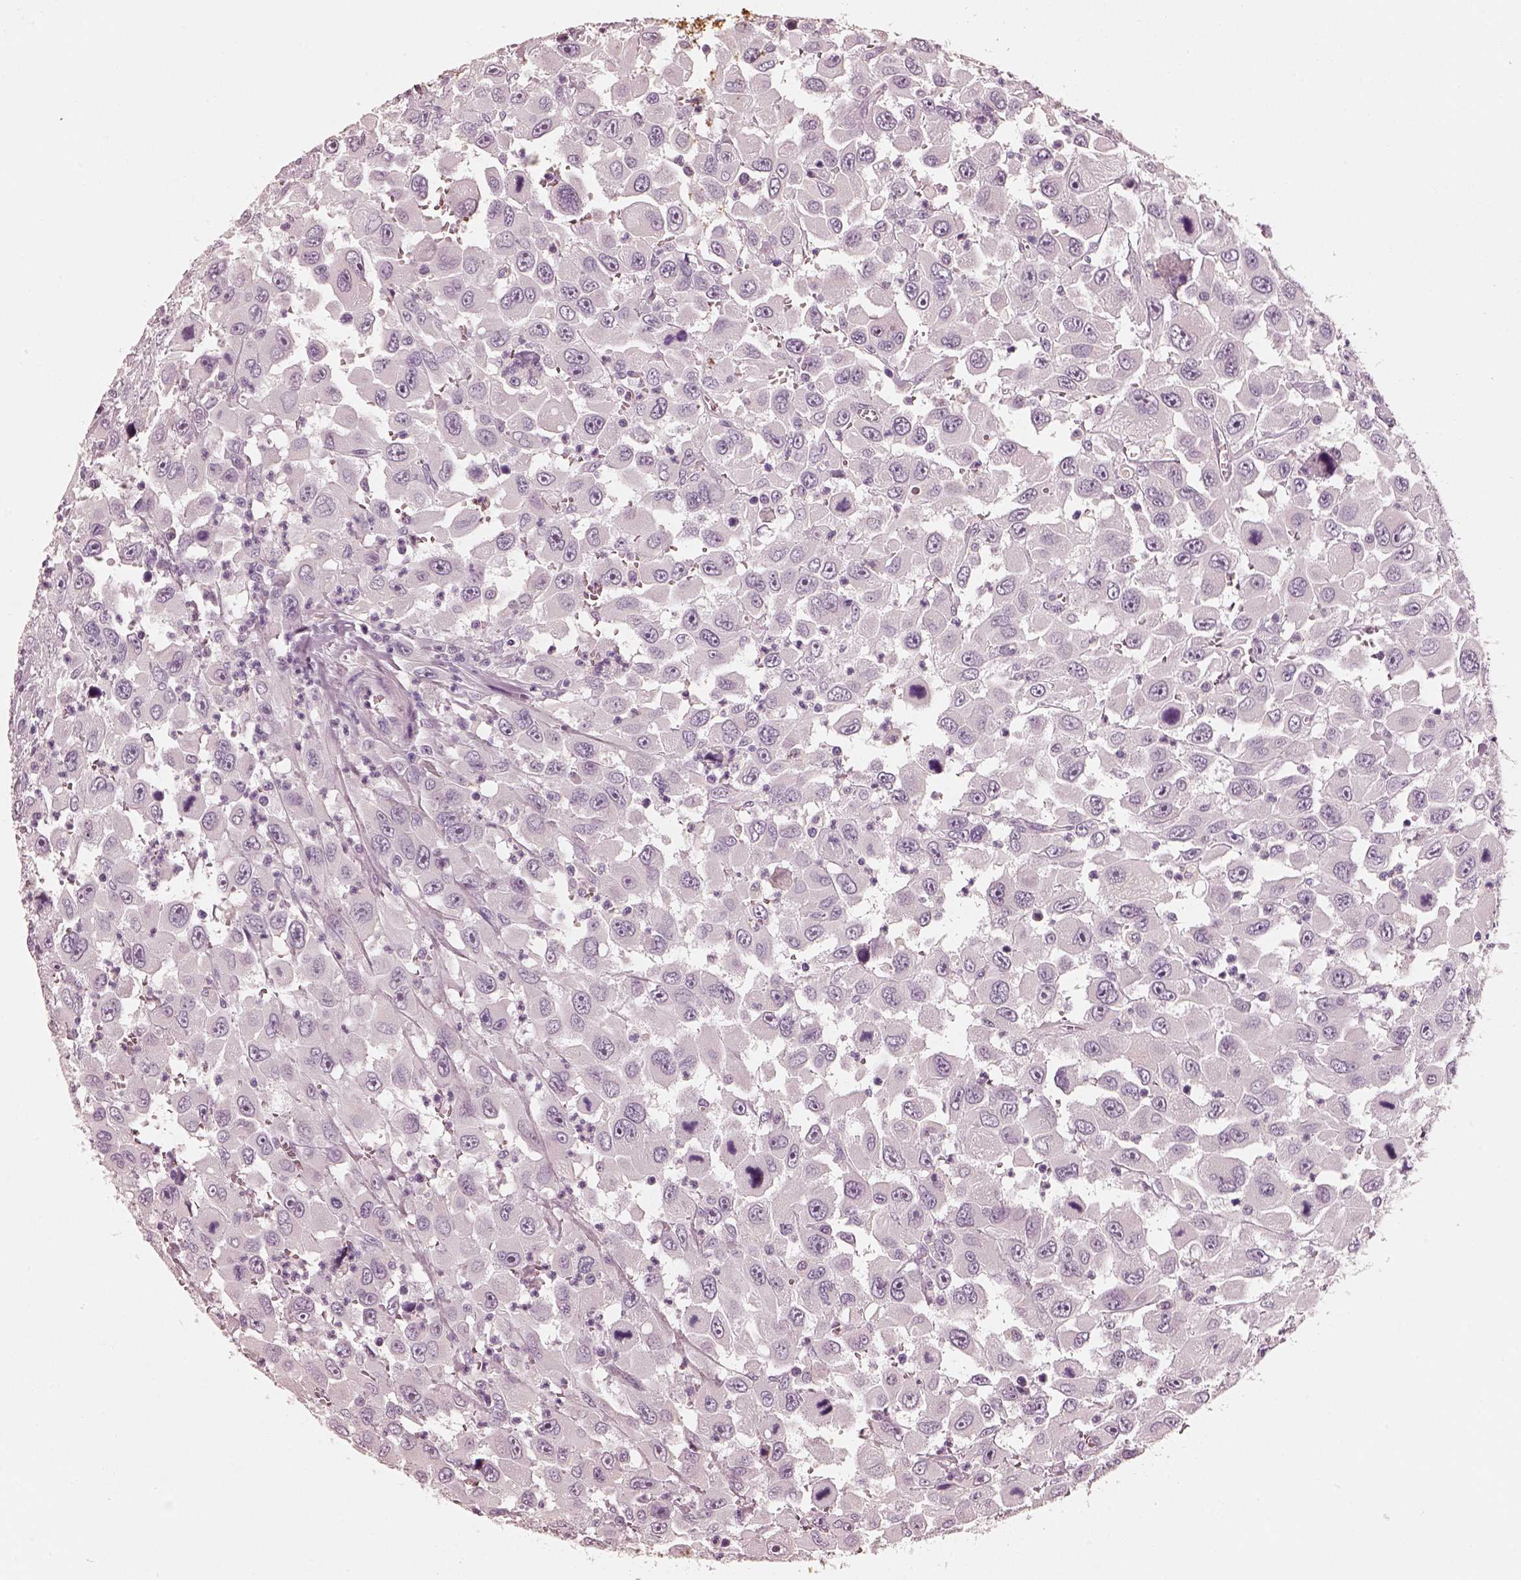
{"staining": {"intensity": "negative", "quantity": "none", "location": "none"}, "tissue": "head and neck cancer", "cell_type": "Tumor cells", "image_type": "cancer", "snomed": [{"axis": "morphology", "description": "Squamous cell carcinoma, NOS"}, {"axis": "morphology", "description": "Squamous cell carcinoma, metastatic, NOS"}, {"axis": "topography", "description": "Oral tissue"}, {"axis": "topography", "description": "Head-Neck"}], "caption": "DAB (3,3'-diaminobenzidine) immunohistochemical staining of human head and neck metastatic squamous cell carcinoma reveals no significant positivity in tumor cells.", "gene": "RS1", "patient": {"sex": "female", "age": 85}}